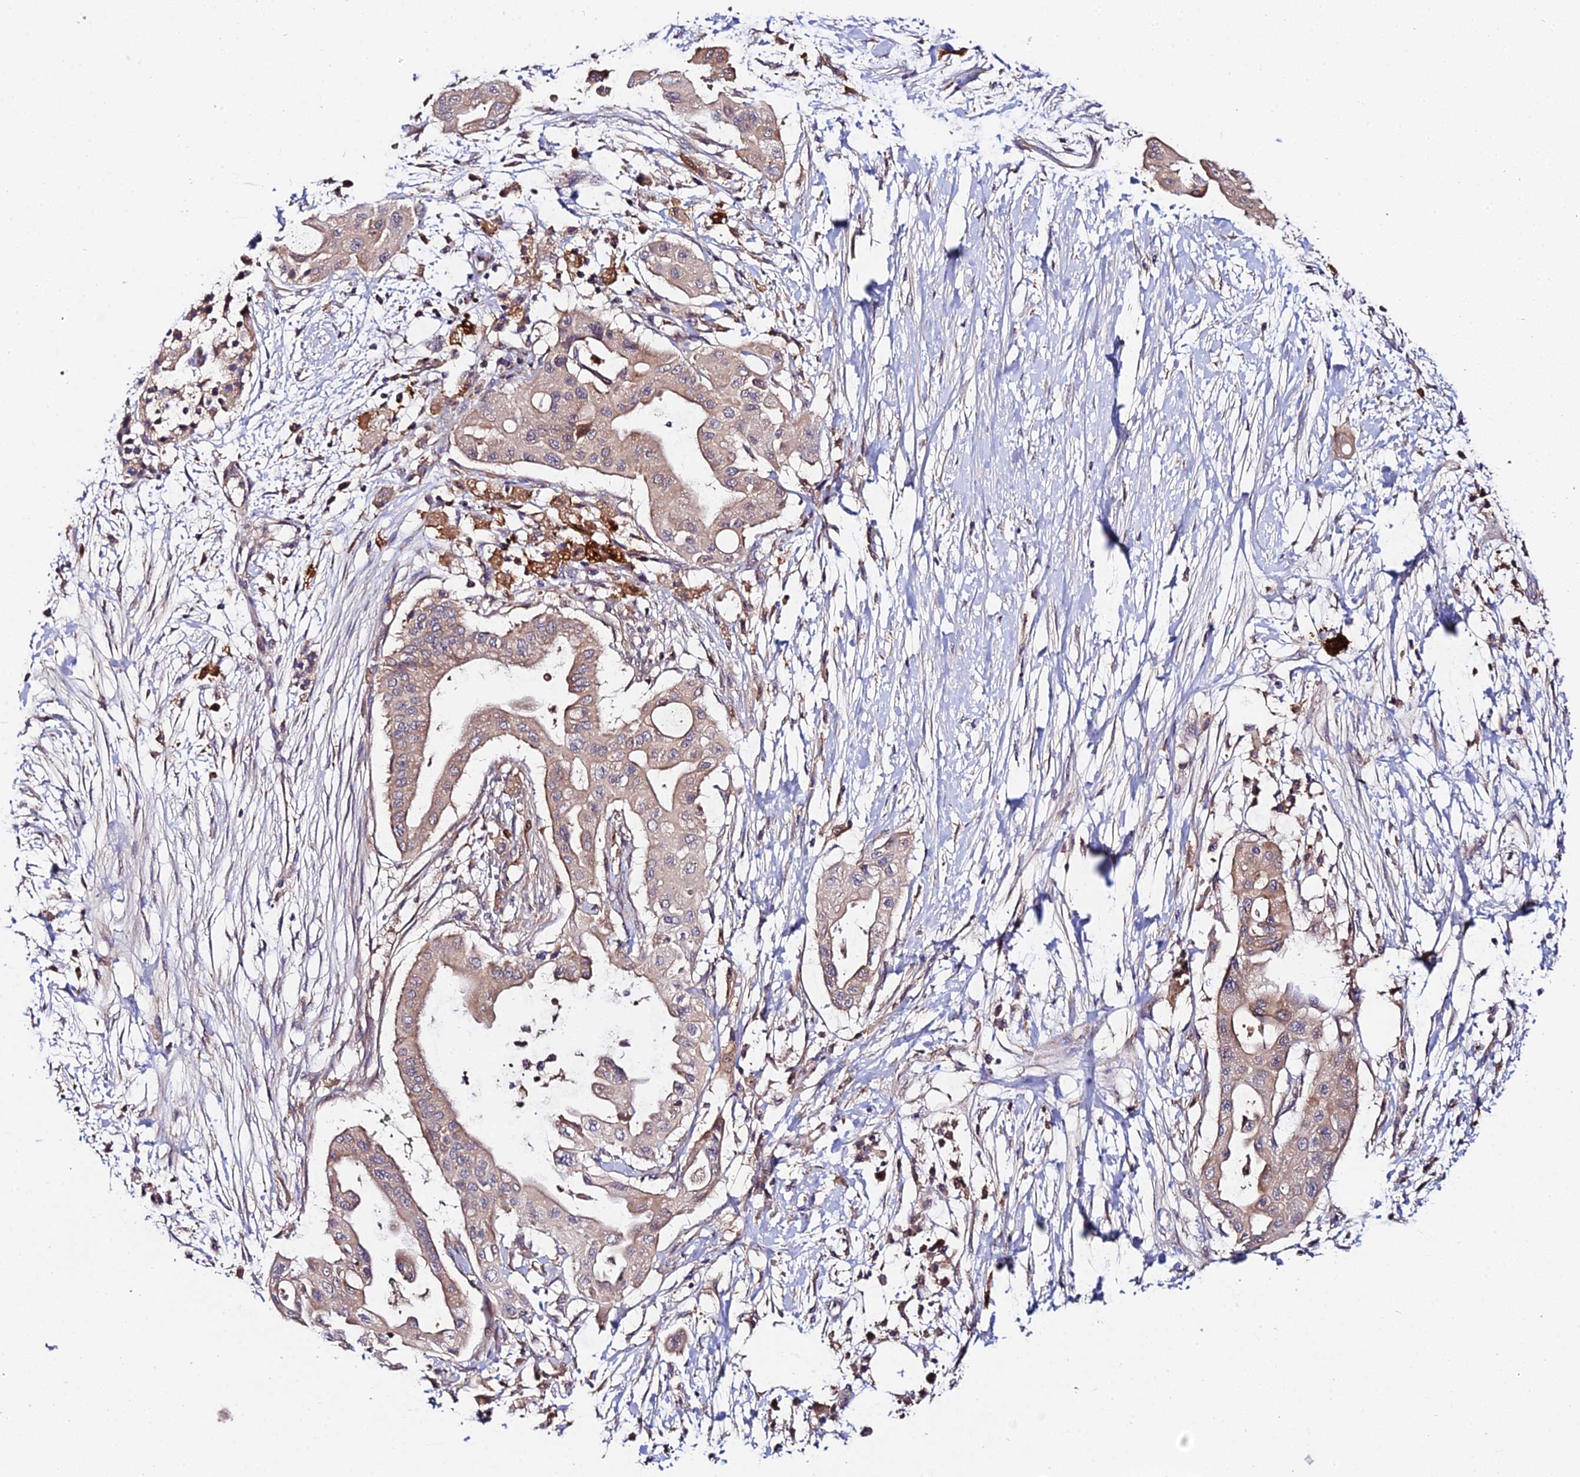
{"staining": {"intensity": "weak", "quantity": ">75%", "location": "cytoplasmic/membranous"}, "tissue": "pancreatic cancer", "cell_type": "Tumor cells", "image_type": "cancer", "snomed": [{"axis": "morphology", "description": "Adenocarcinoma, NOS"}, {"axis": "topography", "description": "Pancreas"}], "caption": "About >75% of tumor cells in human pancreatic cancer (adenocarcinoma) display weak cytoplasmic/membranous protein staining as visualized by brown immunohistochemical staining.", "gene": "ZBED8", "patient": {"sex": "male", "age": 68}}